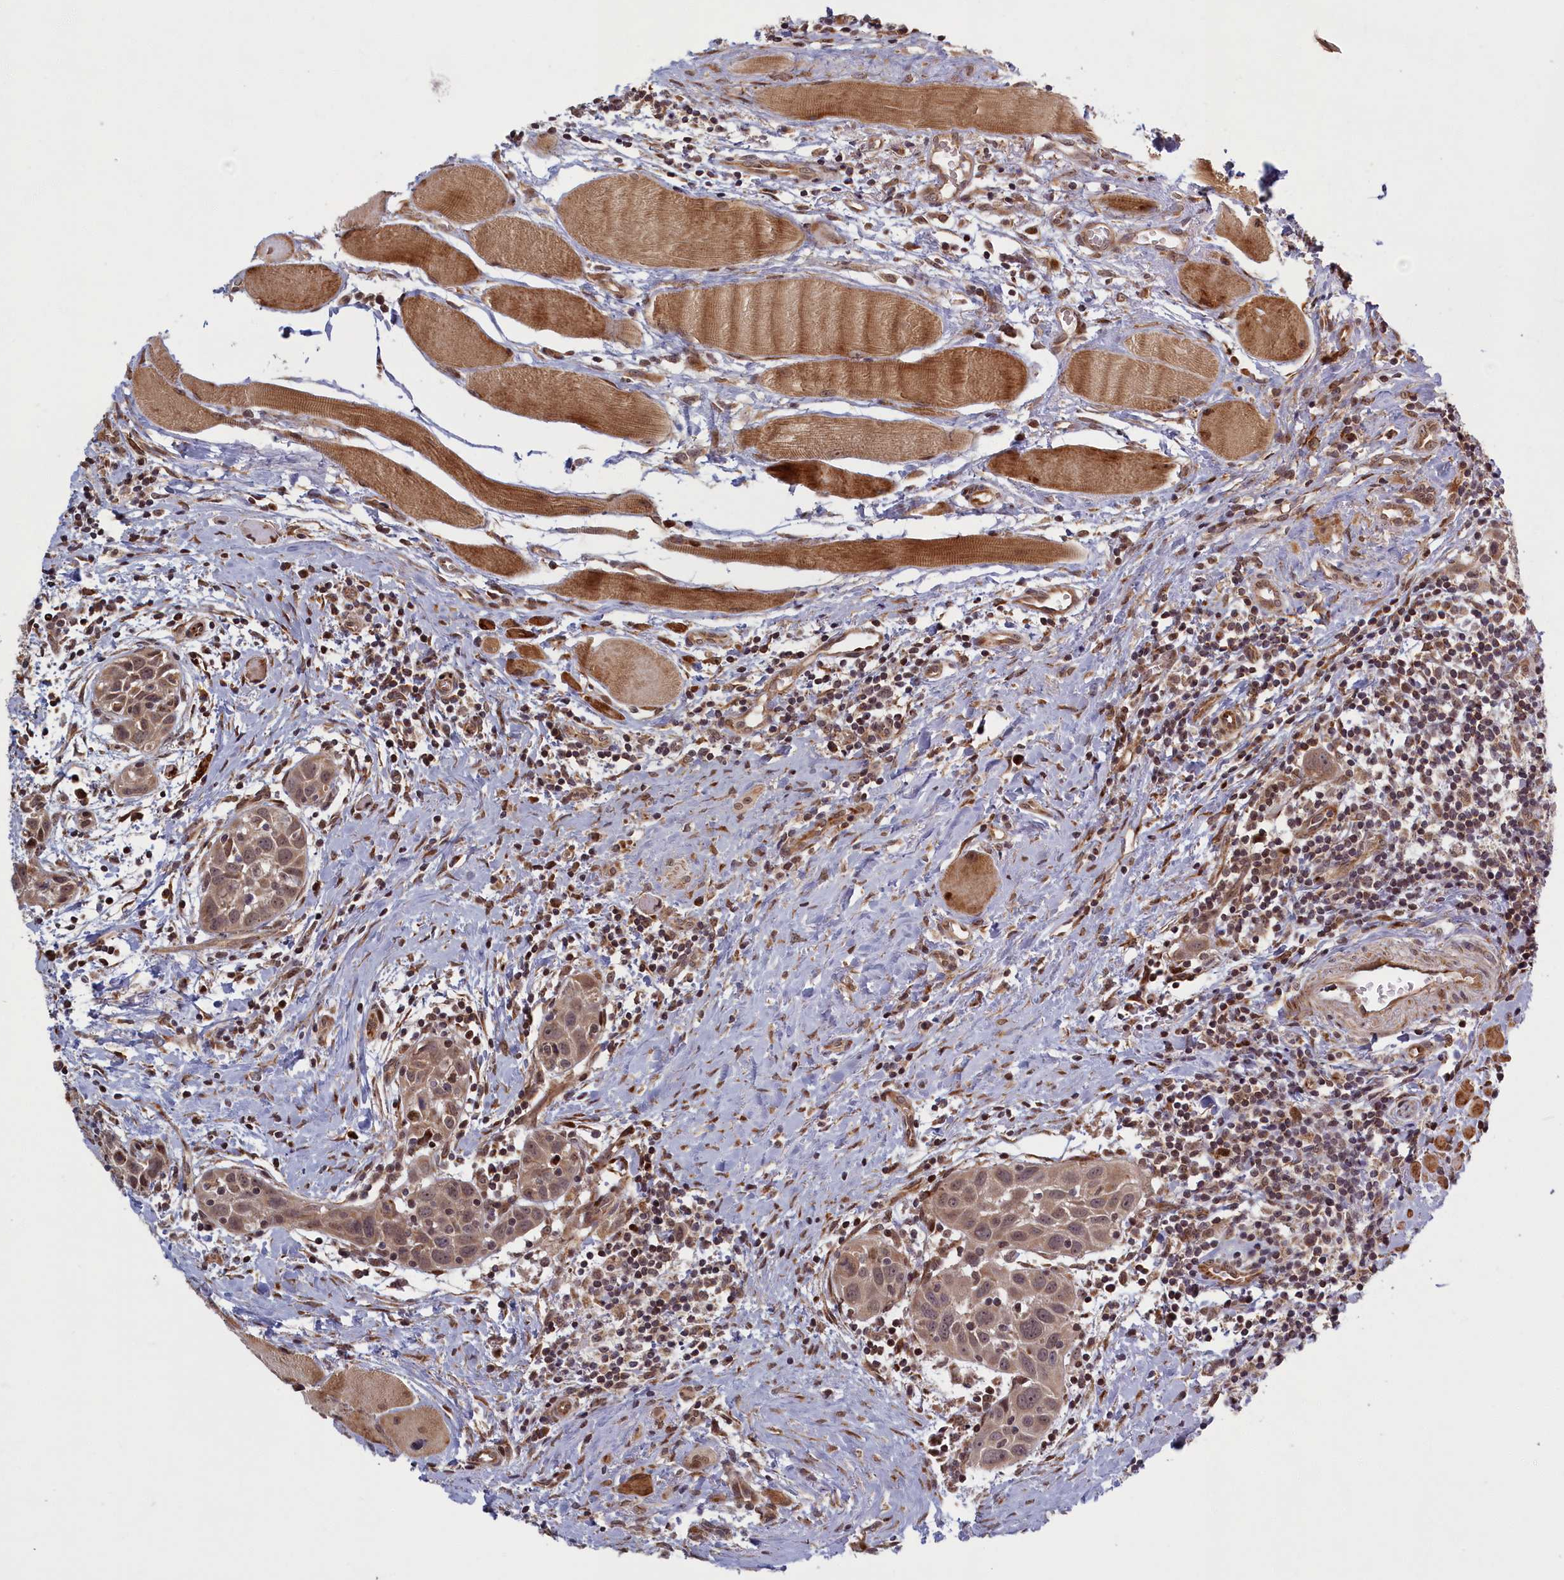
{"staining": {"intensity": "moderate", "quantity": ">75%", "location": "cytoplasmic/membranous,nuclear"}, "tissue": "head and neck cancer", "cell_type": "Tumor cells", "image_type": "cancer", "snomed": [{"axis": "morphology", "description": "Squamous cell carcinoma, NOS"}, {"axis": "topography", "description": "Oral tissue"}, {"axis": "topography", "description": "Head-Neck"}], "caption": "High-power microscopy captured an immunohistochemistry photomicrograph of head and neck squamous cell carcinoma, revealing moderate cytoplasmic/membranous and nuclear expression in approximately >75% of tumor cells.", "gene": "PLA2G10", "patient": {"sex": "female", "age": 50}}